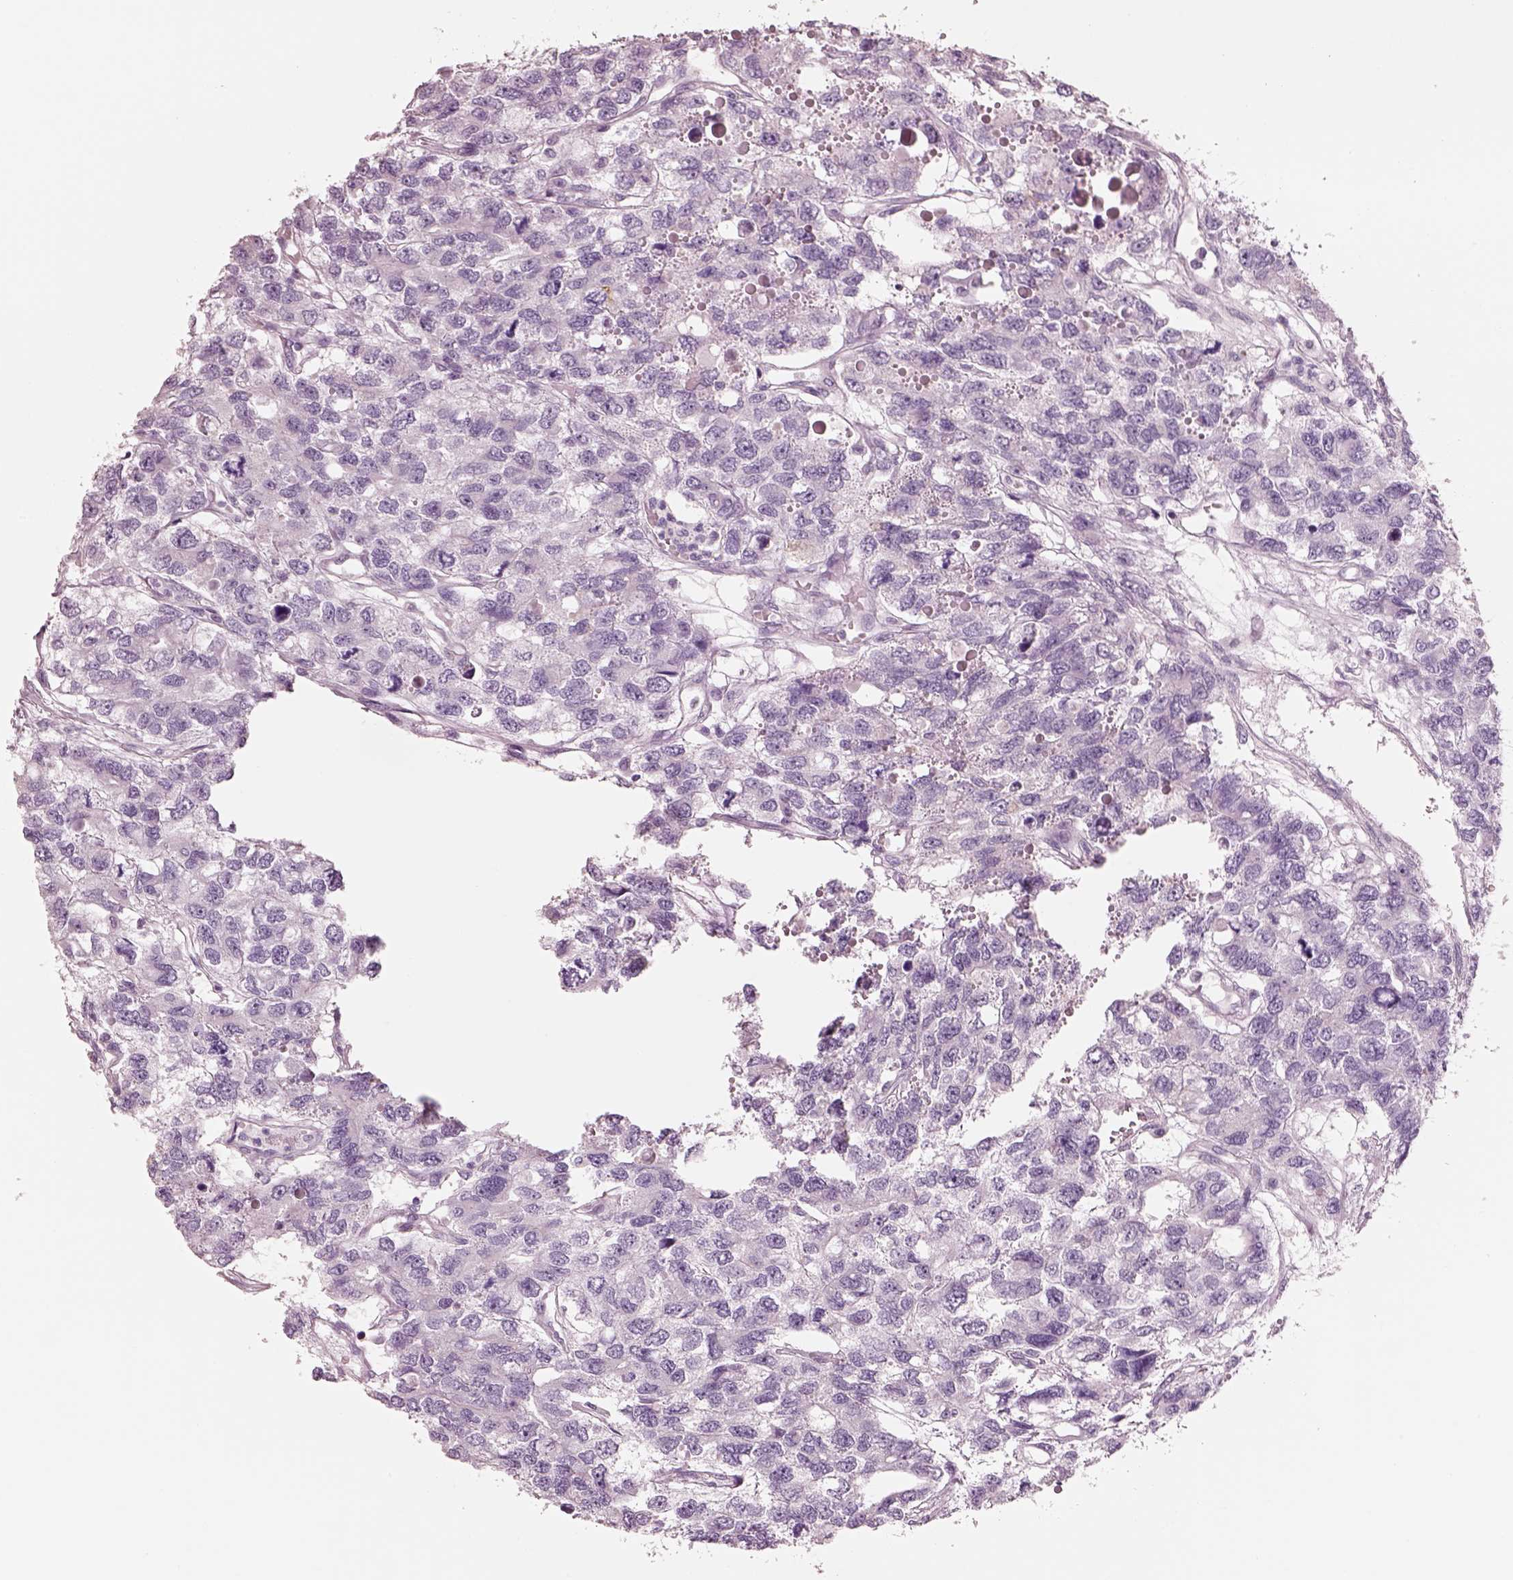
{"staining": {"intensity": "negative", "quantity": "none", "location": "none"}, "tissue": "testis cancer", "cell_type": "Tumor cells", "image_type": "cancer", "snomed": [{"axis": "morphology", "description": "Seminoma, NOS"}, {"axis": "topography", "description": "Testis"}], "caption": "DAB immunohistochemical staining of testis cancer reveals no significant staining in tumor cells.", "gene": "ELSPBP1", "patient": {"sex": "male", "age": 52}}